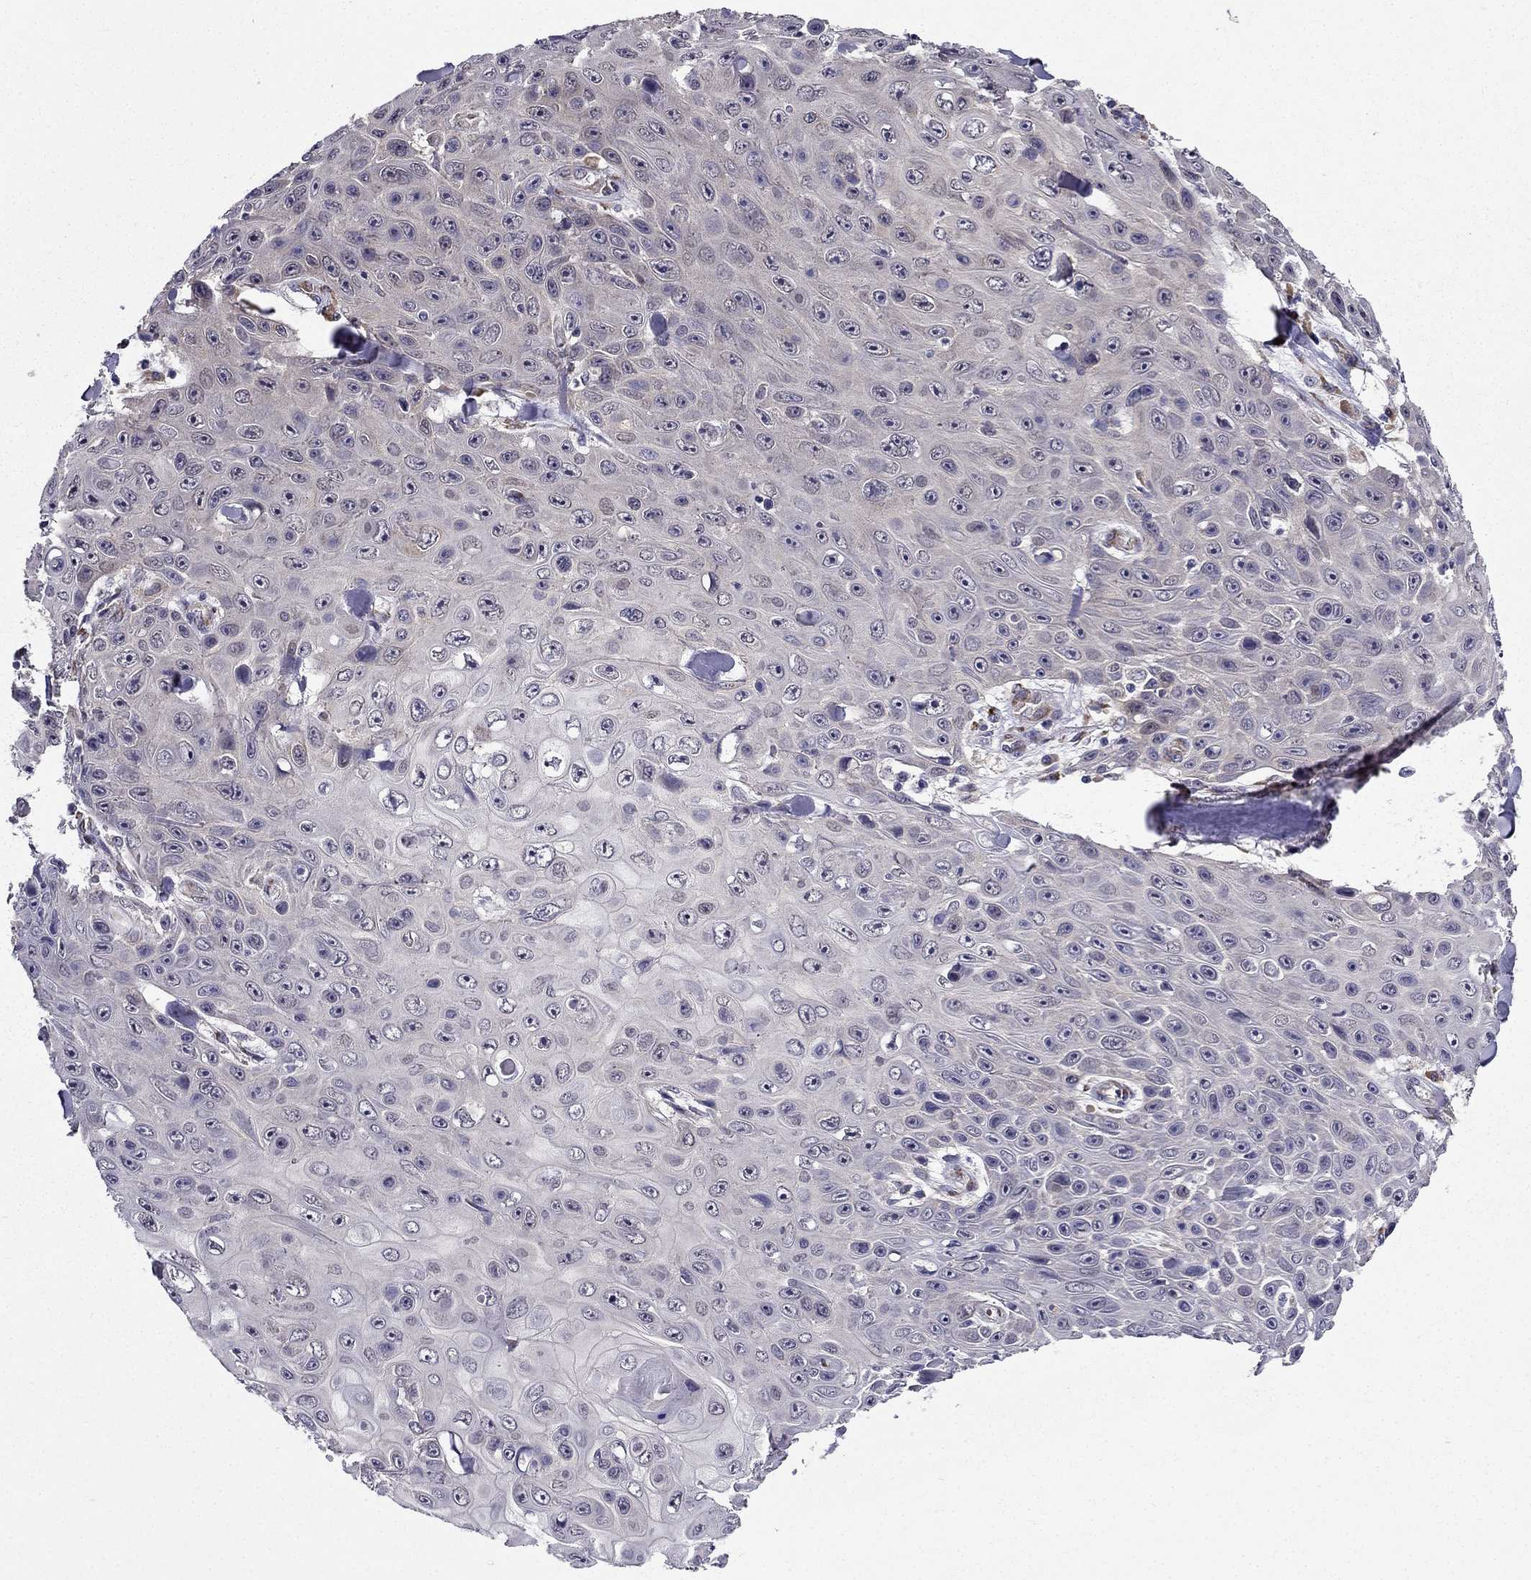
{"staining": {"intensity": "weak", "quantity": "<25%", "location": "cytoplasmic/membranous"}, "tissue": "skin cancer", "cell_type": "Tumor cells", "image_type": "cancer", "snomed": [{"axis": "morphology", "description": "Squamous cell carcinoma, NOS"}, {"axis": "topography", "description": "Skin"}], "caption": "The IHC histopathology image has no significant expression in tumor cells of skin cancer tissue. Nuclei are stained in blue.", "gene": "ARHGEF28", "patient": {"sex": "male", "age": 82}}